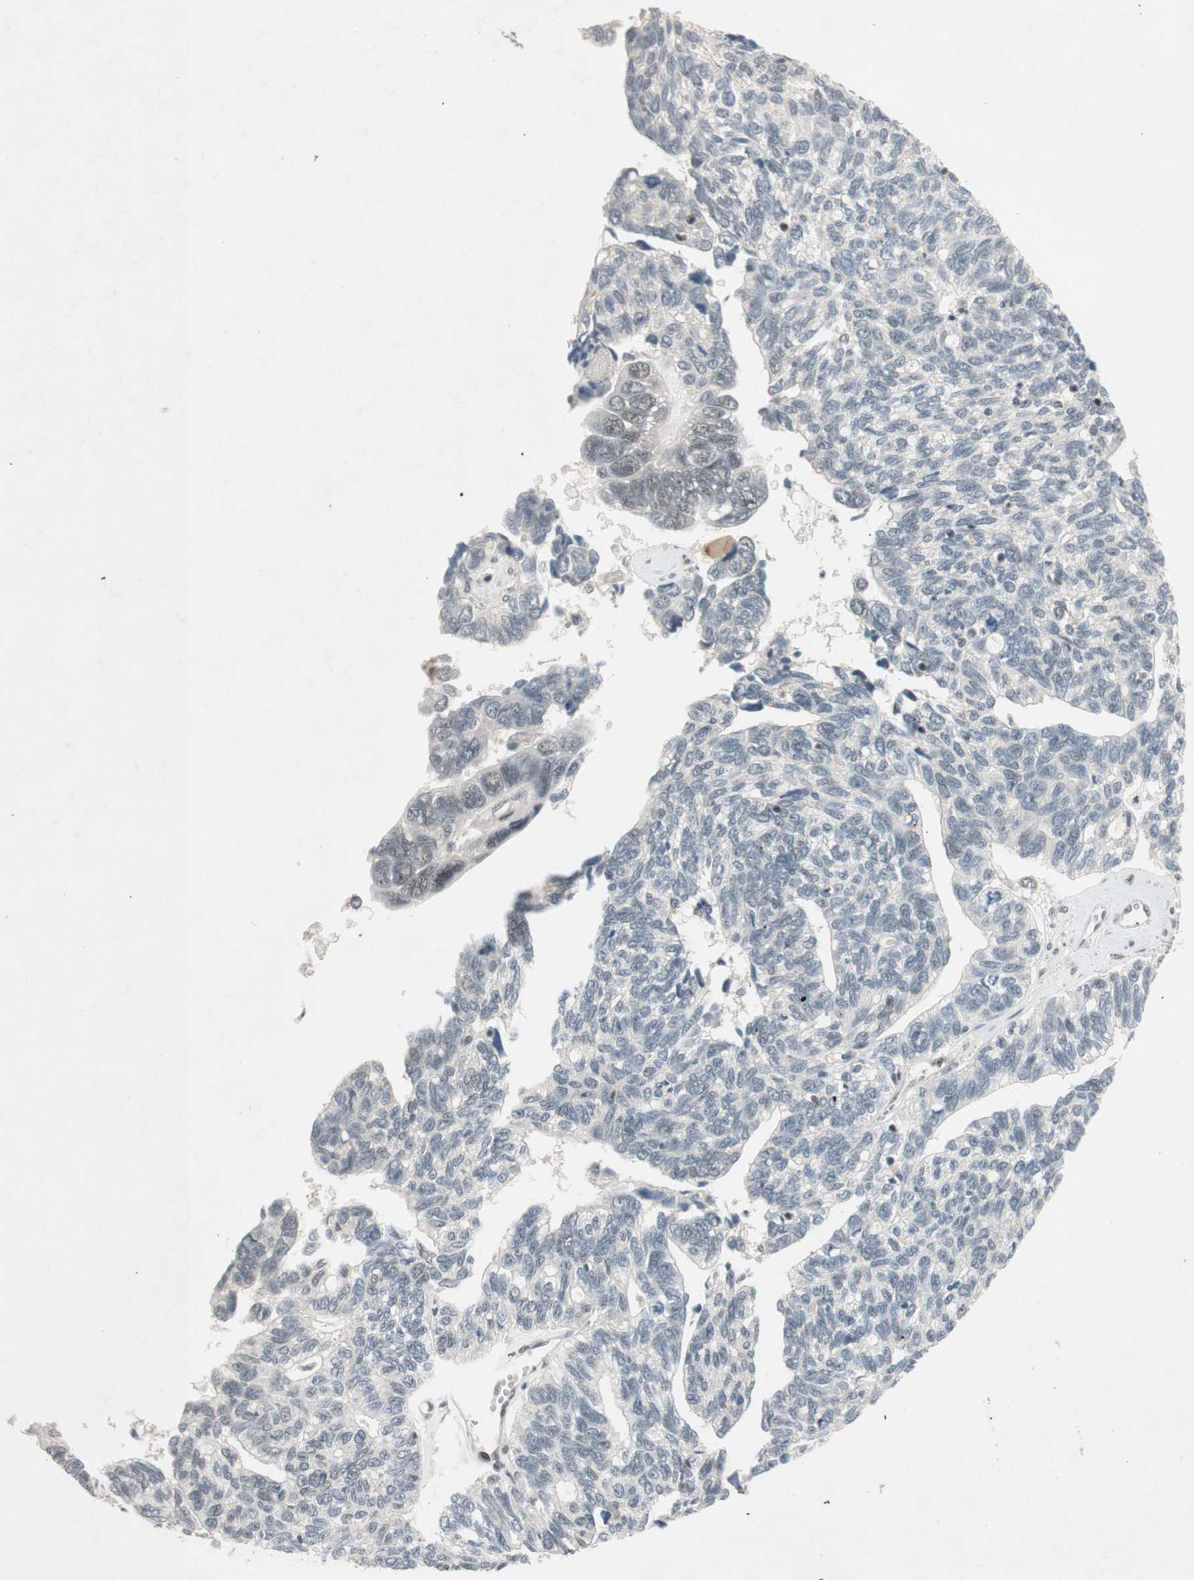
{"staining": {"intensity": "moderate", "quantity": "<25%", "location": "nuclear"}, "tissue": "ovarian cancer", "cell_type": "Tumor cells", "image_type": "cancer", "snomed": [{"axis": "morphology", "description": "Cystadenocarcinoma, serous, NOS"}, {"axis": "topography", "description": "Ovary"}], "caption": "IHC of serous cystadenocarcinoma (ovarian) displays low levels of moderate nuclear staining in approximately <25% of tumor cells.", "gene": "NCBP3", "patient": {"sex": "female", "age": 79}}